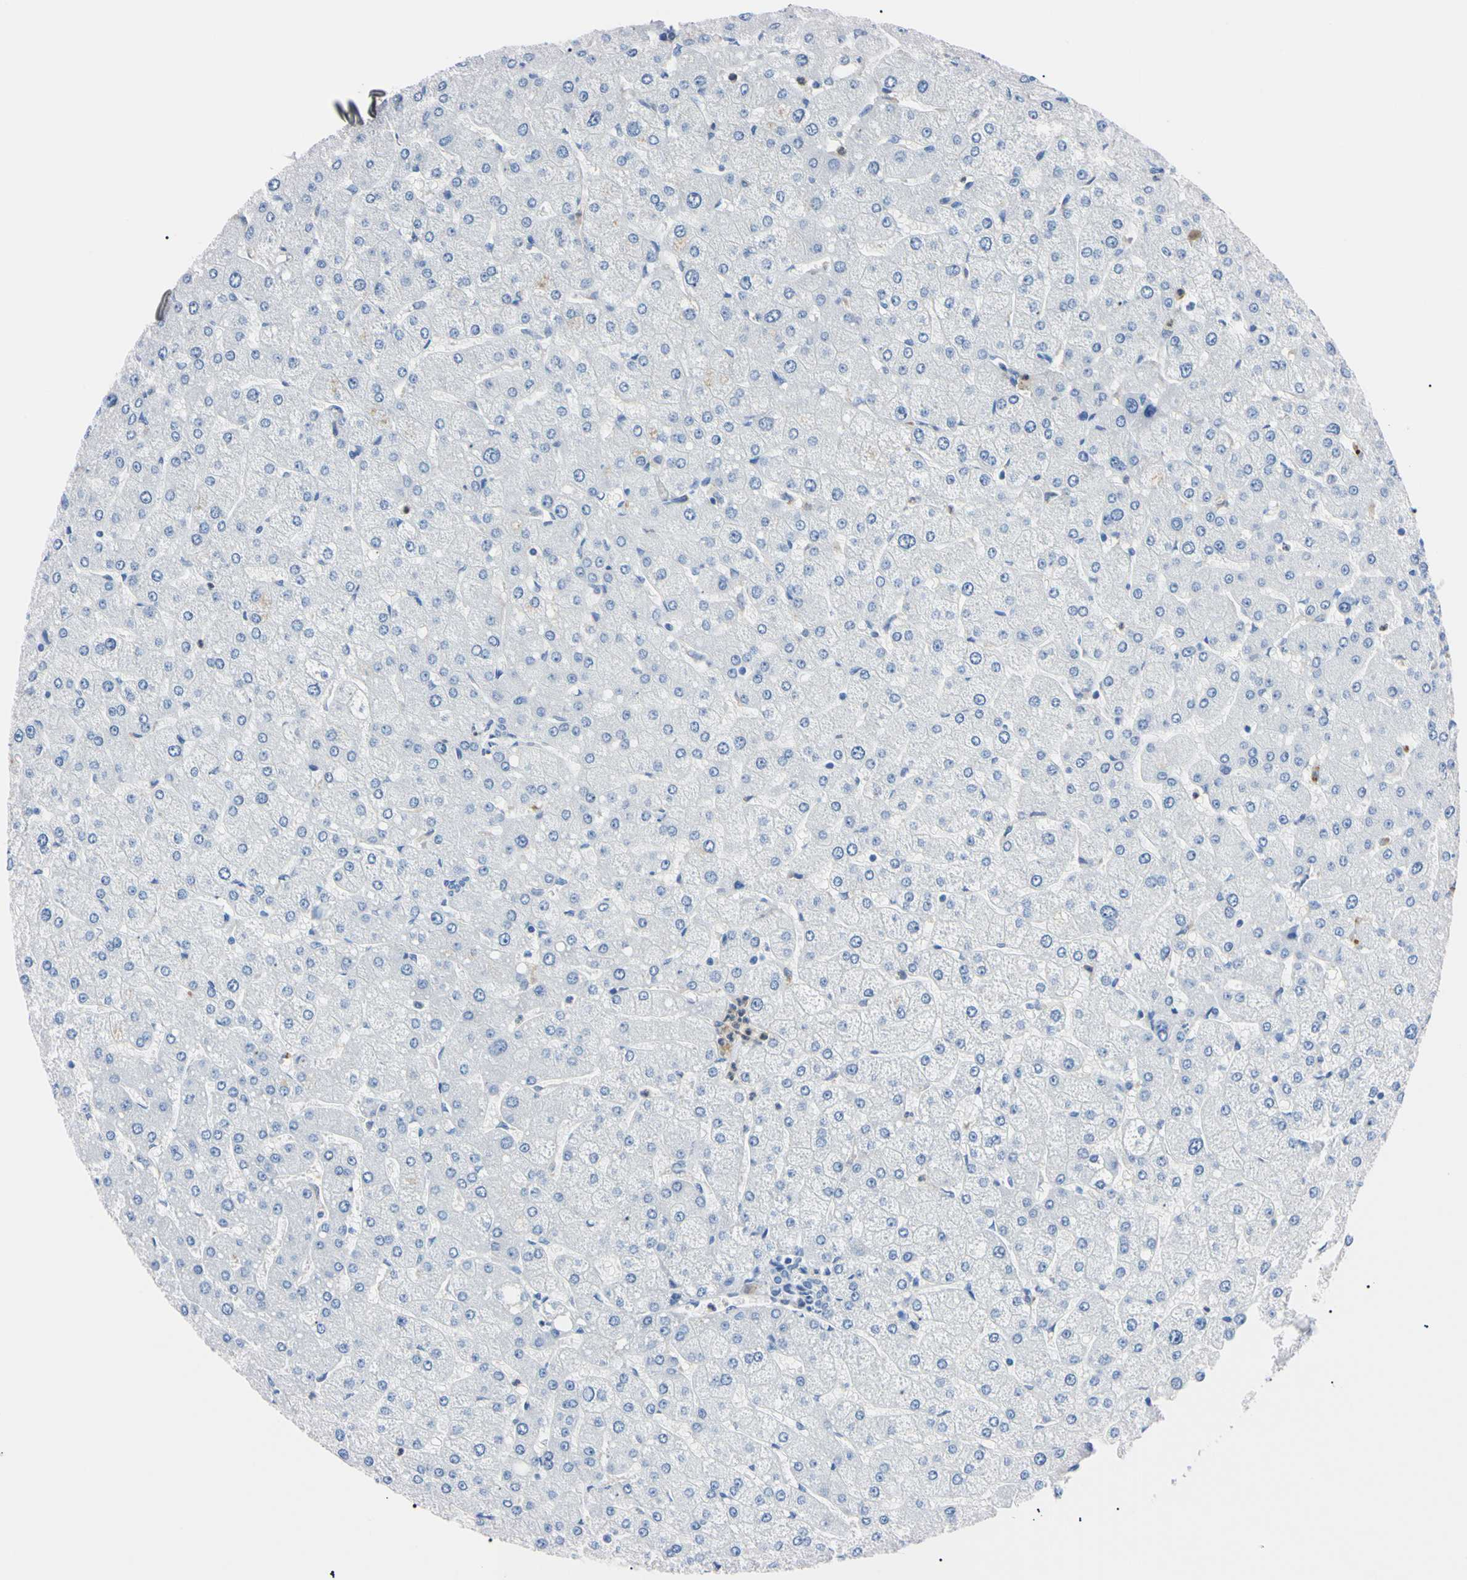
{"staining": {"intensity": "negative", "quantity": "none", "location": "none"}, "tissue": "liver", "cell_type": "Cholangiocytes", "image_type": "normal", "snomed": [{"axis": "morphology", "description": "Normal tissue, NOS"}, {"axis": "topography", "description": "Liver"}], "caption": "Immunohistochemical staining of normal human liver shows no significant expression in cholangiocytes. (DAB (3,3'-diaminobenzidine) IHC, high magnification).", "gene": "NCF4", "patient": {"sex": "male", "age": 55}}